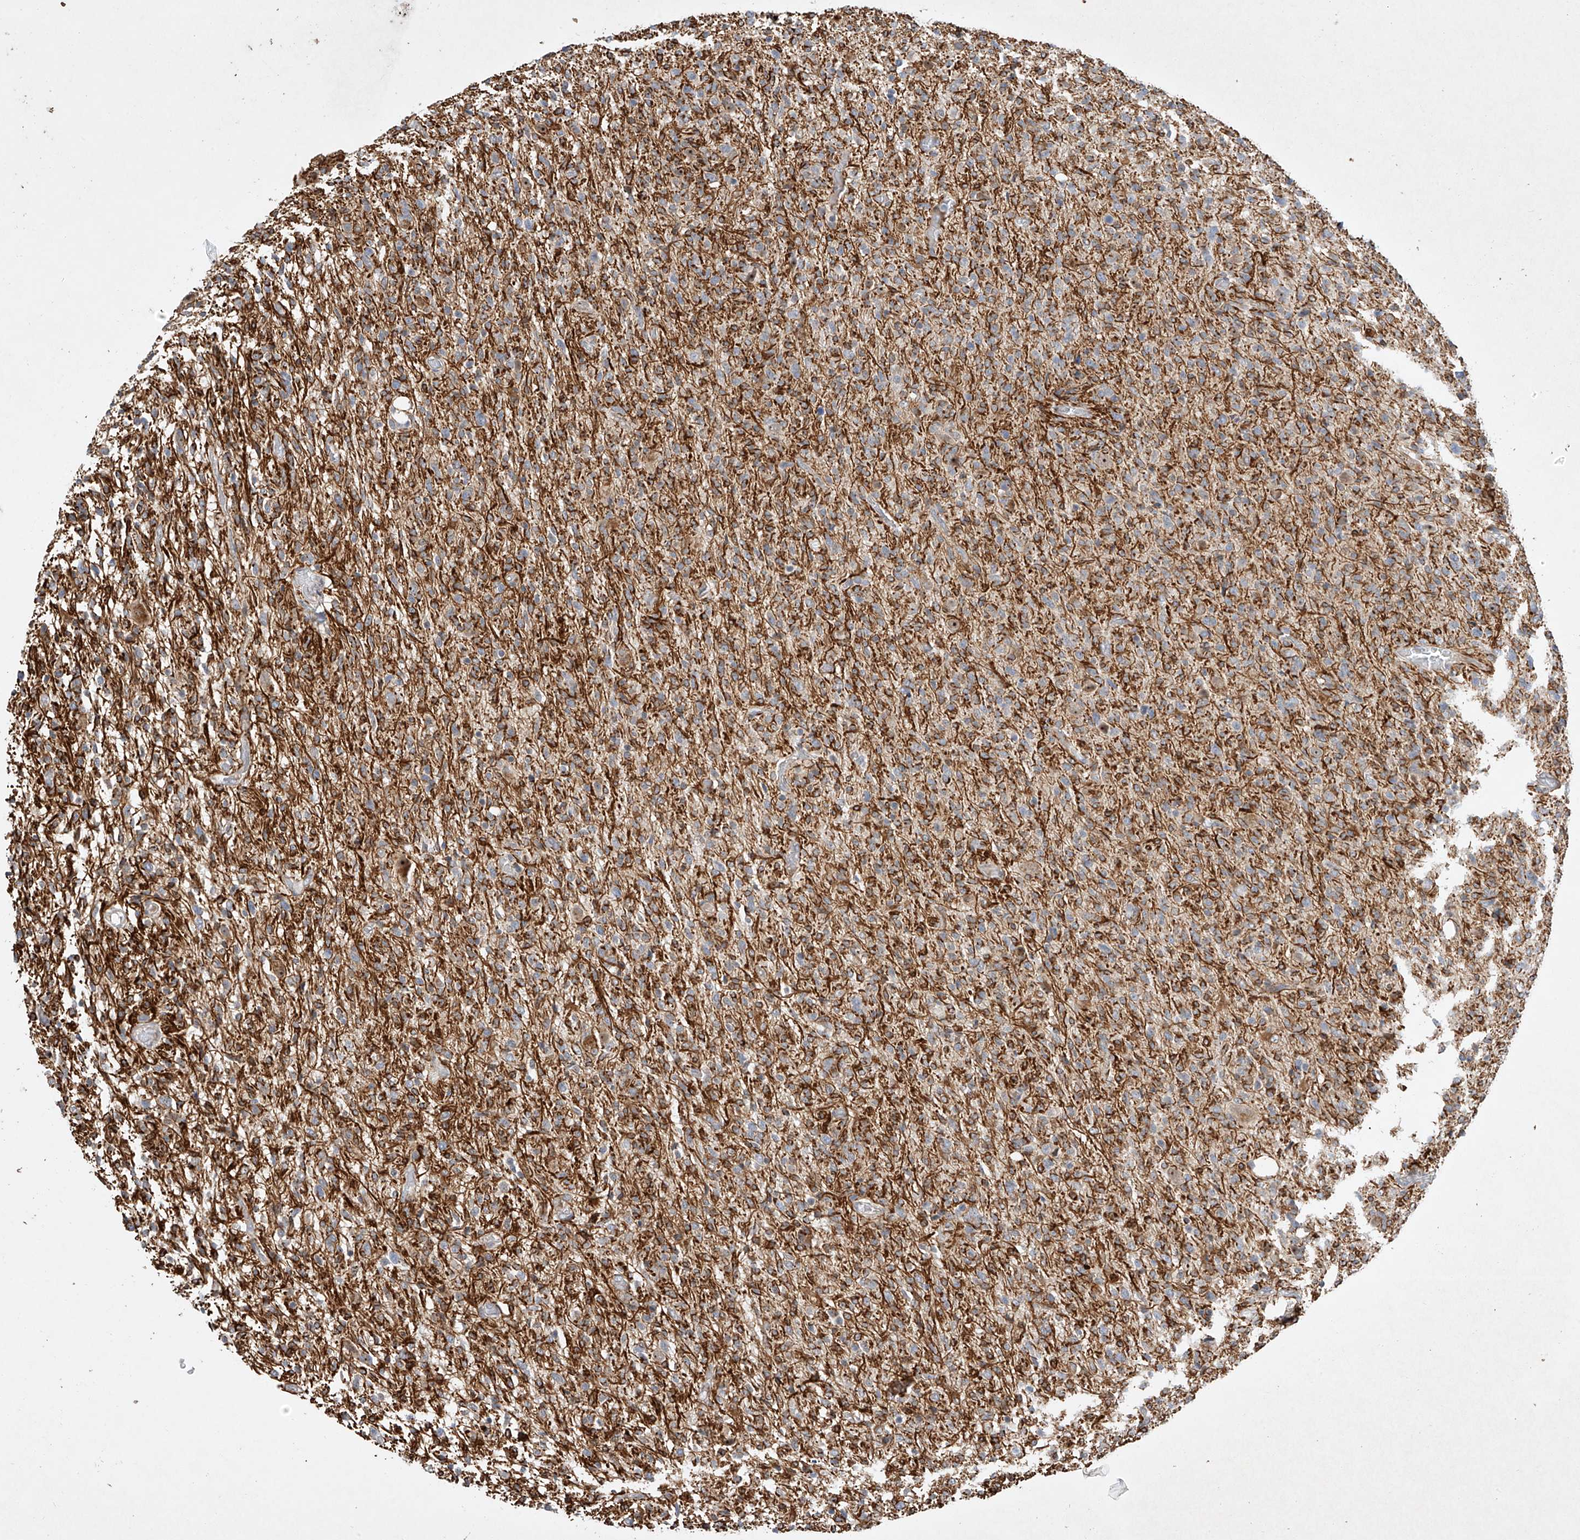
{"staining": {"intensity": "moderate", "quantity": "25%-75%", "location": "cytoplasmic/membranous"}, "tissue": "glioma", "cell_type": "Tumor cells", "image_type": "cancer", "snomed": [{"axis": "morphology", "description": "Glioma, malignant, High grade"}, {"axis": "topography", "description": "Brain"}], "caption": "Malignant high-grade glioma tissue displays moderate cytoplasmic/membranous positivity in approximately 25%-75% of tumor cells, visualized by immunohistochemistry.", "gene": "TASP1", "patient": {"sex": "female", "age": 57}}